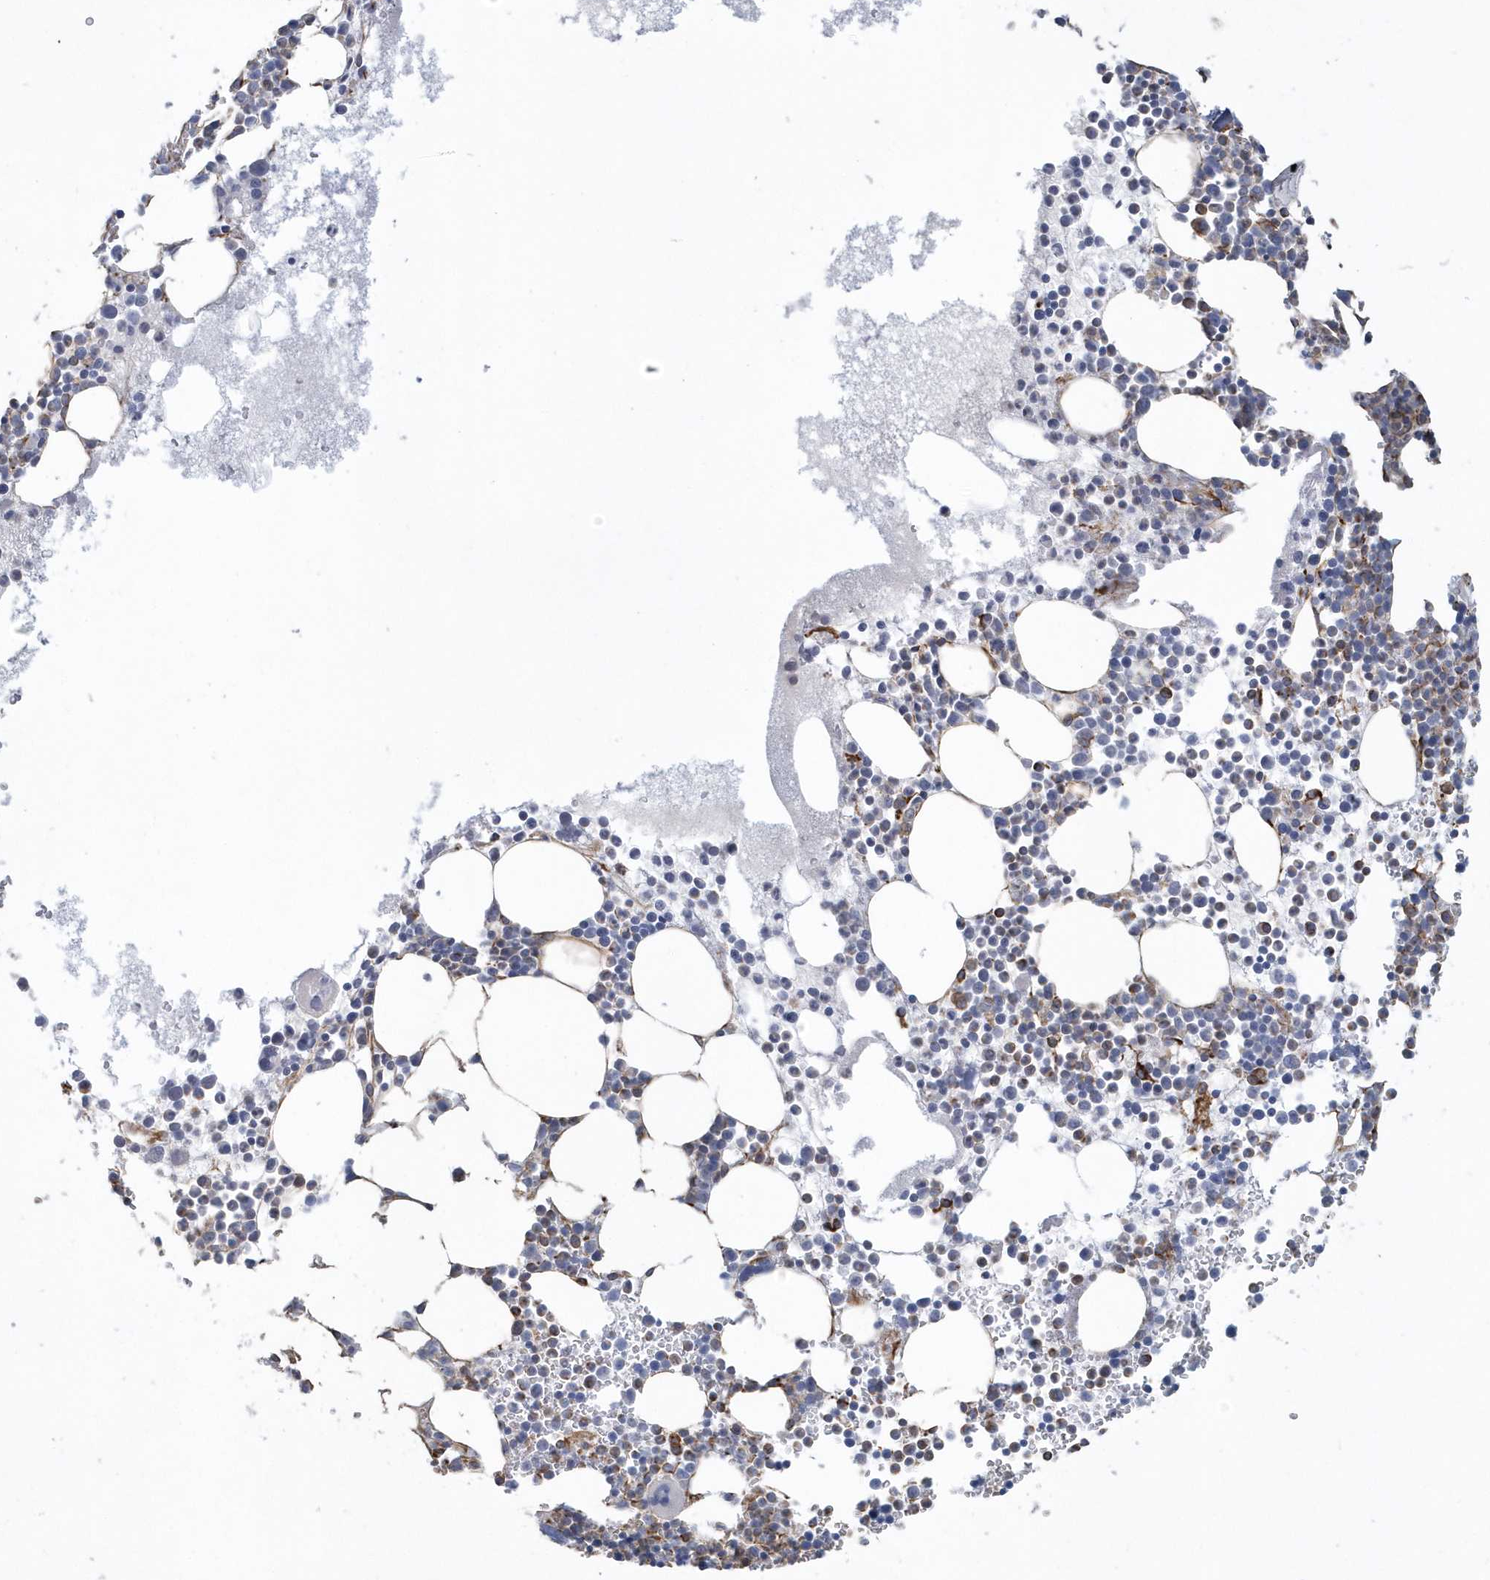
{"staining": {"intensity": "moderate", "quantity": "<25%", "location": "cytoplasmic/membranous"}, "tissue": "bone marrow", "cell_type": "Hematopoietic cells", "image_type": "normal", "snomed": [{"axis": "morphology", "description": "Normal tissue, NOS"}, {"axis": "topography", "description": "Bone marrow"}], "caption": "This micrograph shows immunohistochemistry staining of normal human bone marrow, with low moderate cytoplasmic/membranous positivity in about <25% of hematopoietic cells.", "gene": "RAB17", "patient": {"sex": "female", "age": 78}}